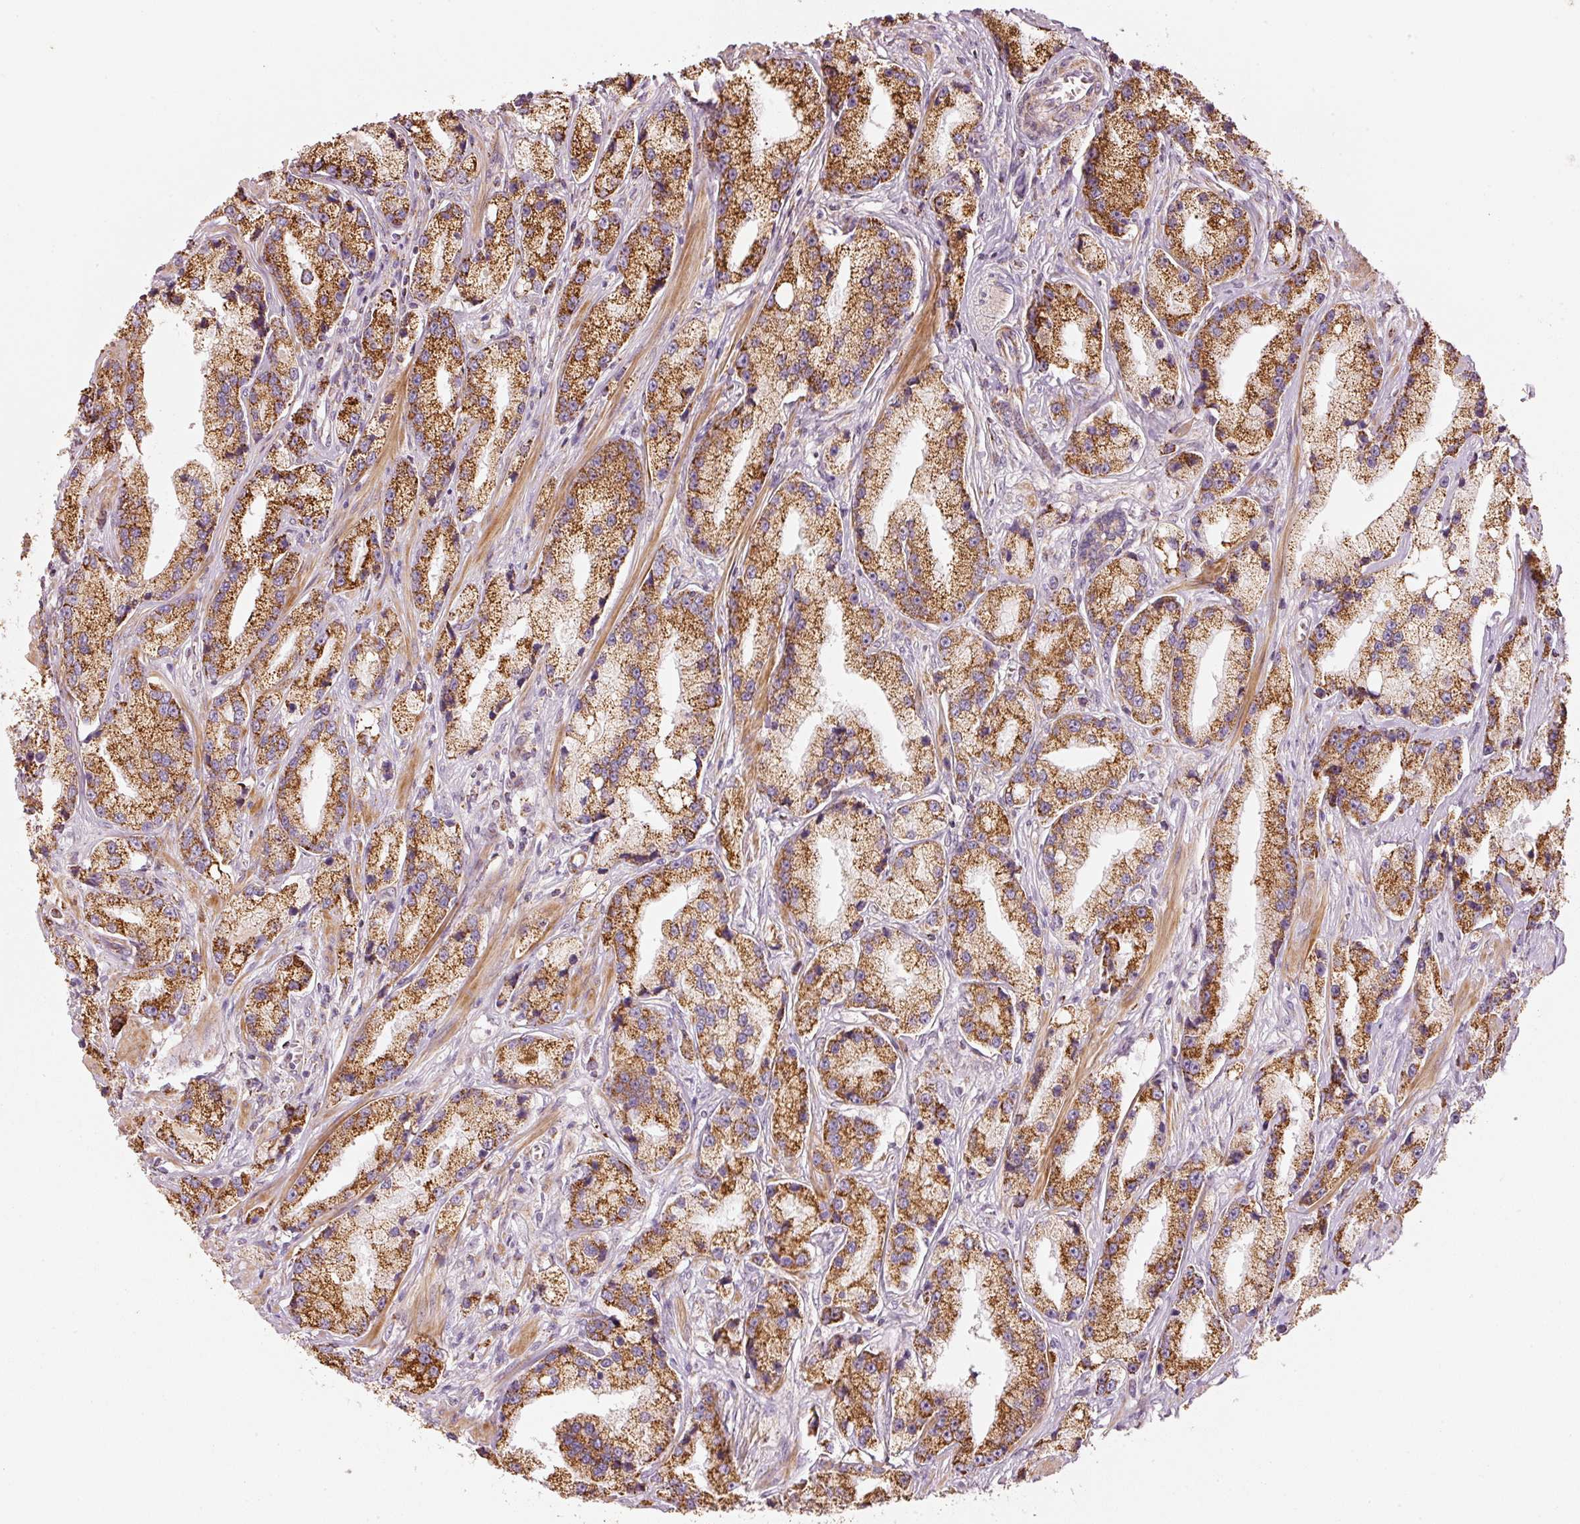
{"staining": {"intensity": "strong", "quantity": ">75%", "location": "cytoplasmic/membranous"}, "tissue": "prostate cancer", "cell_type": "Tumor cells", "image_type": "cancer", "snomed": [{"axis": "morphology", "description": "Adenocarcinoma, High grade"}, {"axis": "topography", "description": "Prostate"}], "caption": "A micrograph showing strong cytoplasmic/membranous positivity in approximately >75% of tumor cells in prostate cancer (high-grade adenocarcinoma), as visualized by brown immunohistochemical staining.", "gene": "C17orf98", "patient": {"sex": "male", "age": 74}}